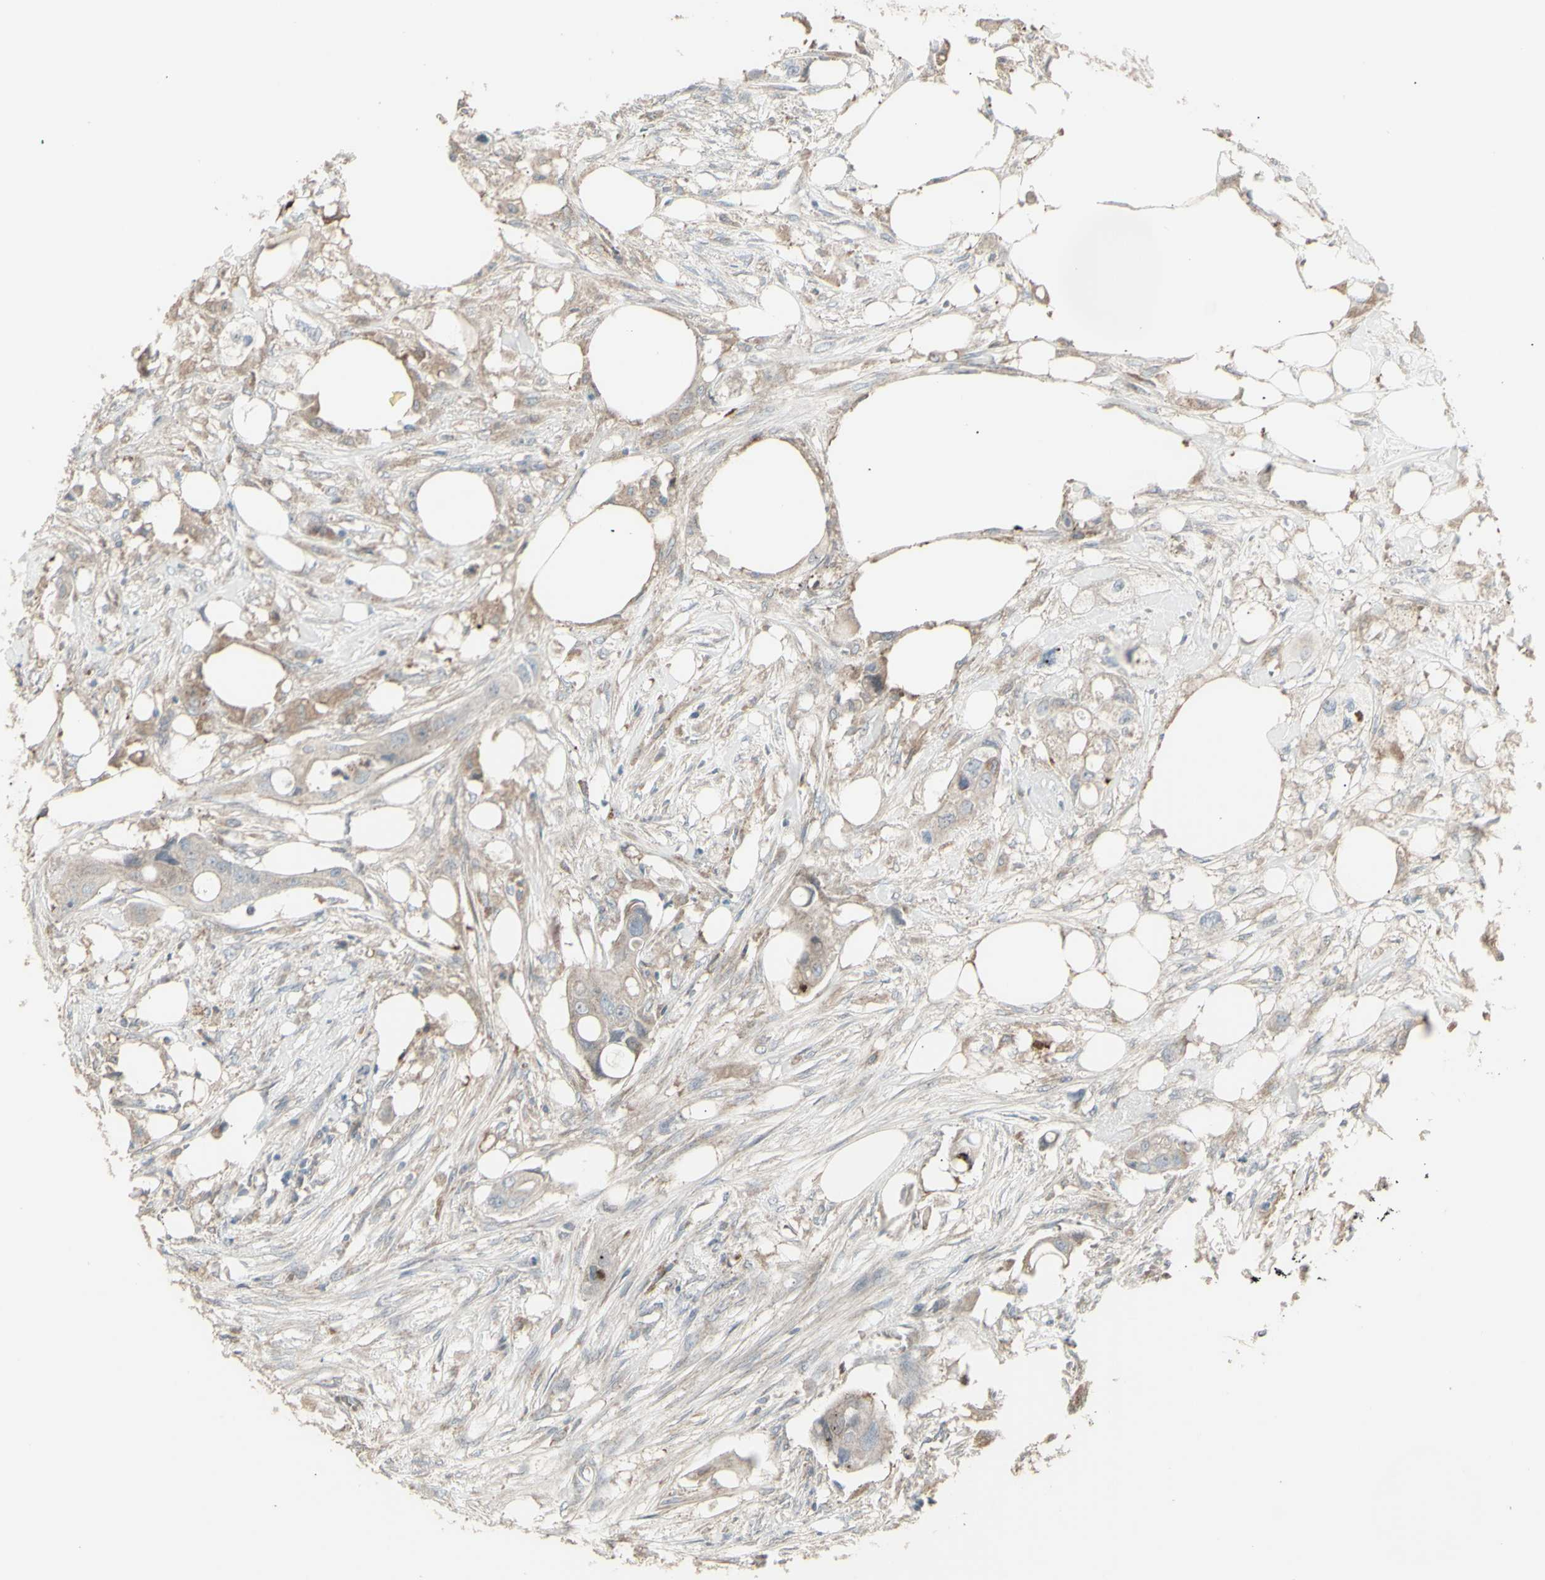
{"staining": {"intensity": "weak", "quantity": ">75%", "location": "cytoplasmic/membranous"}, "tissue": "colorectal cancer", "cell_type": "Tumor cells", "image_type": "cancer", "snomed": [{"axis": "morphology", "description": "Adenocarcinoma, NOS"}, {"axis": "topography", "description": "Colon"}], "caption": "Tumor cells reveal low levels of weak cytoplasmic/membranous expression in about >75% of cells in adenocarcinoma (colorectal).", "gene": "RNASEL", "patient": {"sex": "female", "age": 57}}